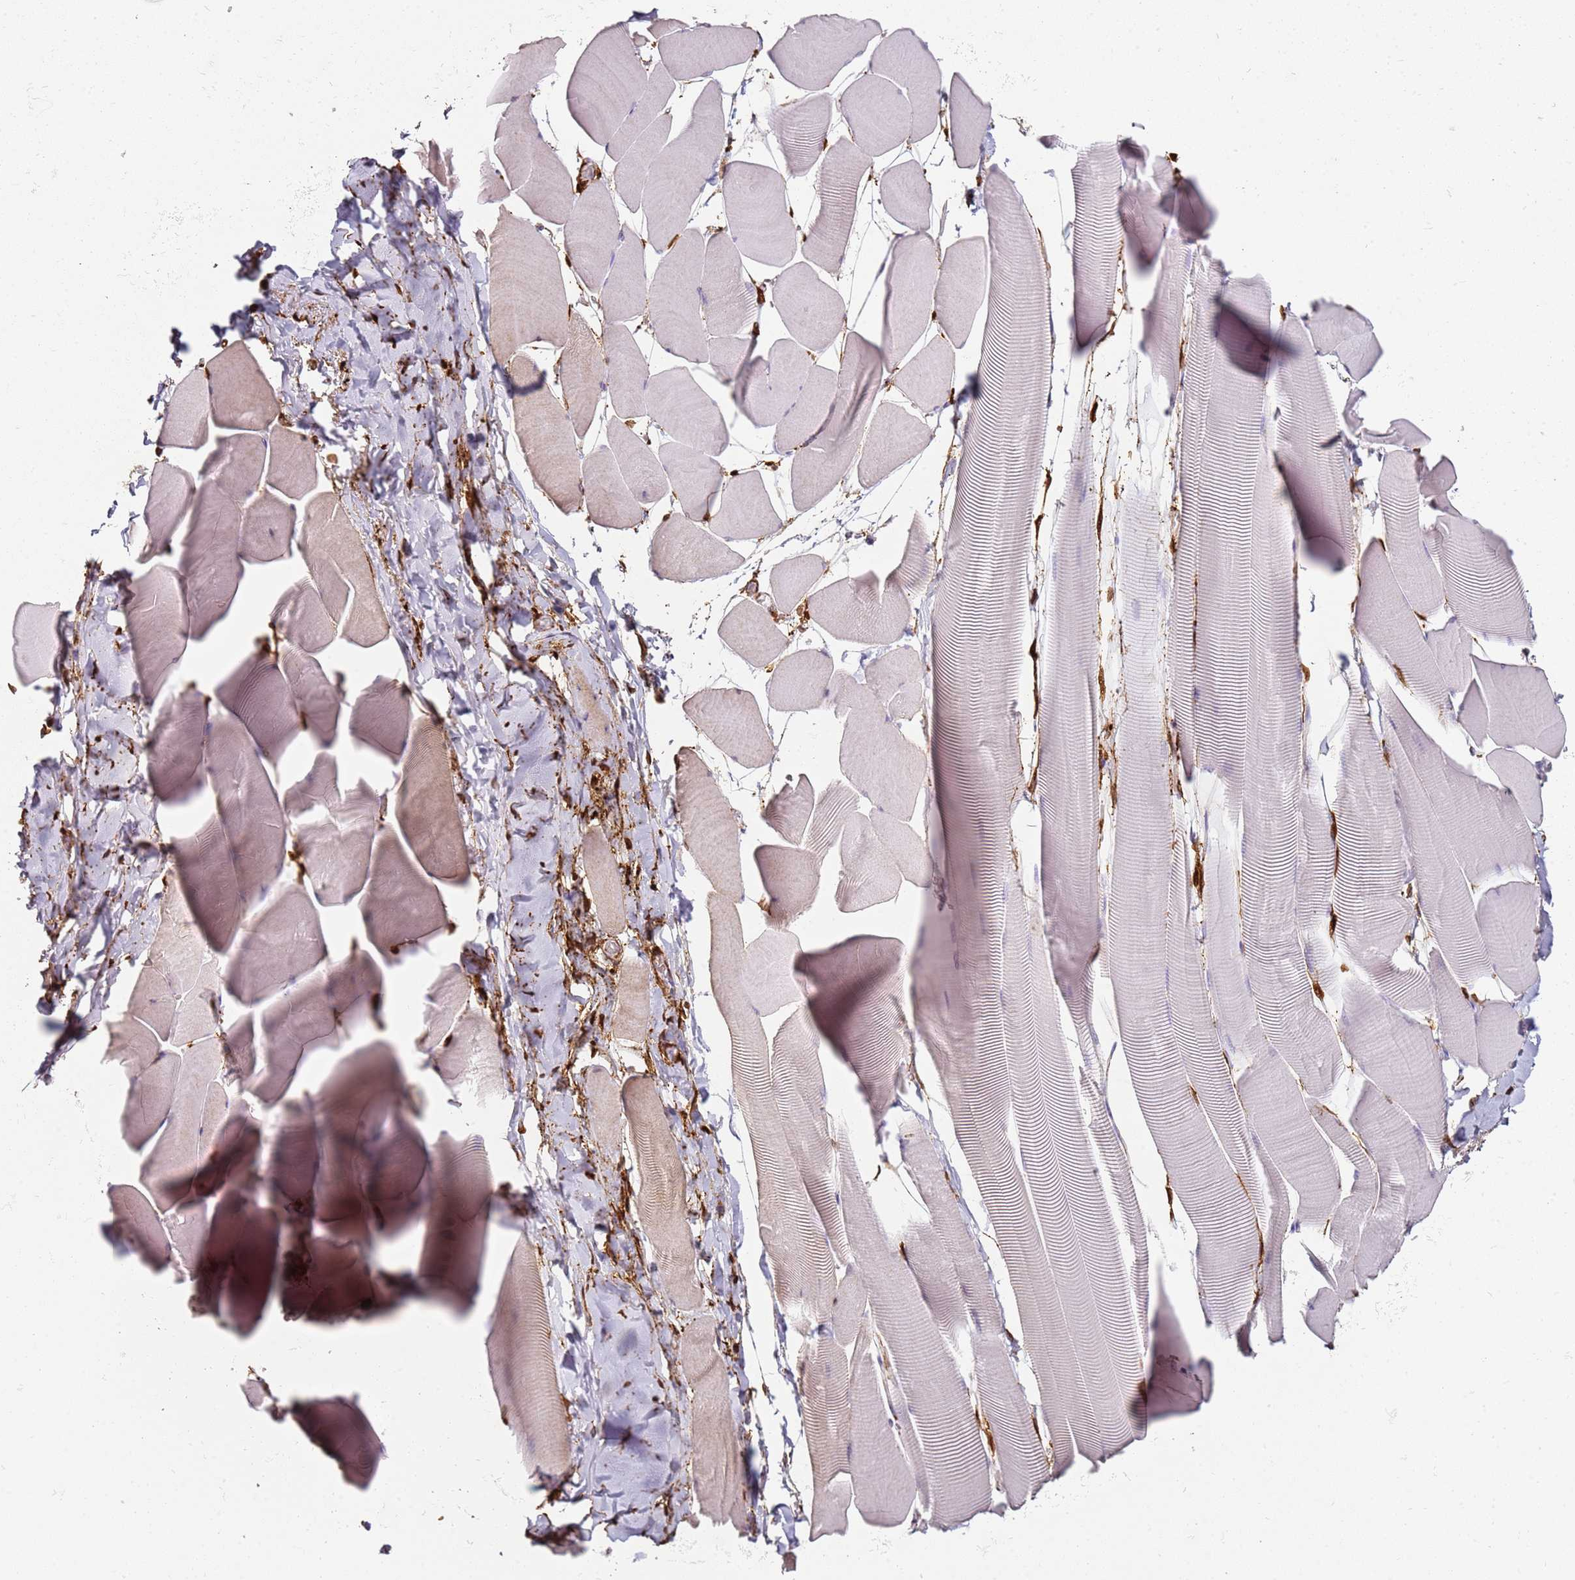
{"staining": {"intensity": "weak", "quantity": "<25%", "location": "cytoplasmic/membranous"}, "tissue": "skeletal muscle", "cell_type": "Myocytes", "image_type": "normal", "snomed": [{"axis": "morphology", "description": "Normal tissue, NOS"}, {"axis": "topography", "description": "Skeletal muscle"}], "caption": "A histopathology image of human skeletal muscle is negative for staining in myocytes. Brightfield microscopy of IHC stained with DAB (3,3'-diaminobenzidine) (brown) and hematoxylin (blue), captured at high magnification.", "gene": "S100A4", "patient": {"sex": "male", "age": 25}}